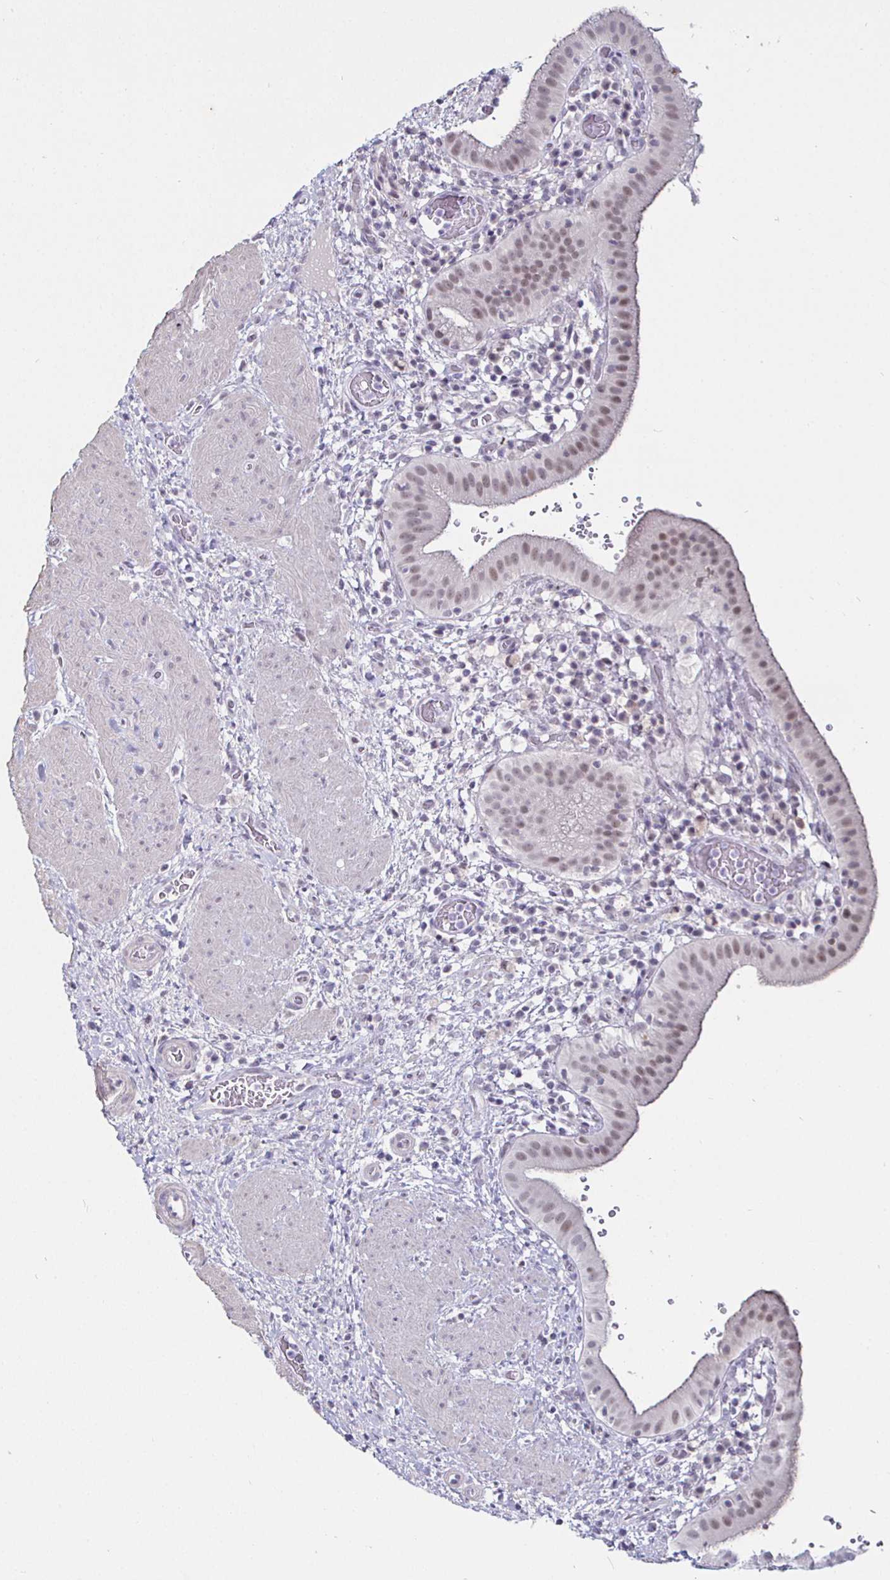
{"staining": {"intensity": "weak", "quantity": "25%-75%", "location": "nuclear"}, "tissue": "gallbladder", "cell_type": "Glandular cells", "image_type": "normal", "snomed": [{"axis": "morphology", "description": "Normal tissue, NOS"}, {"axis": "topography", "description": "Gallbladder"}], "caption": "Unremarkable gallbladder exhibits weak nuclear expression in approximately 25%-75% of glandular cells, visualized by immunohistochemistry.", "gene": "MLH1", "patient": {"sex": "male", "age": 26}}